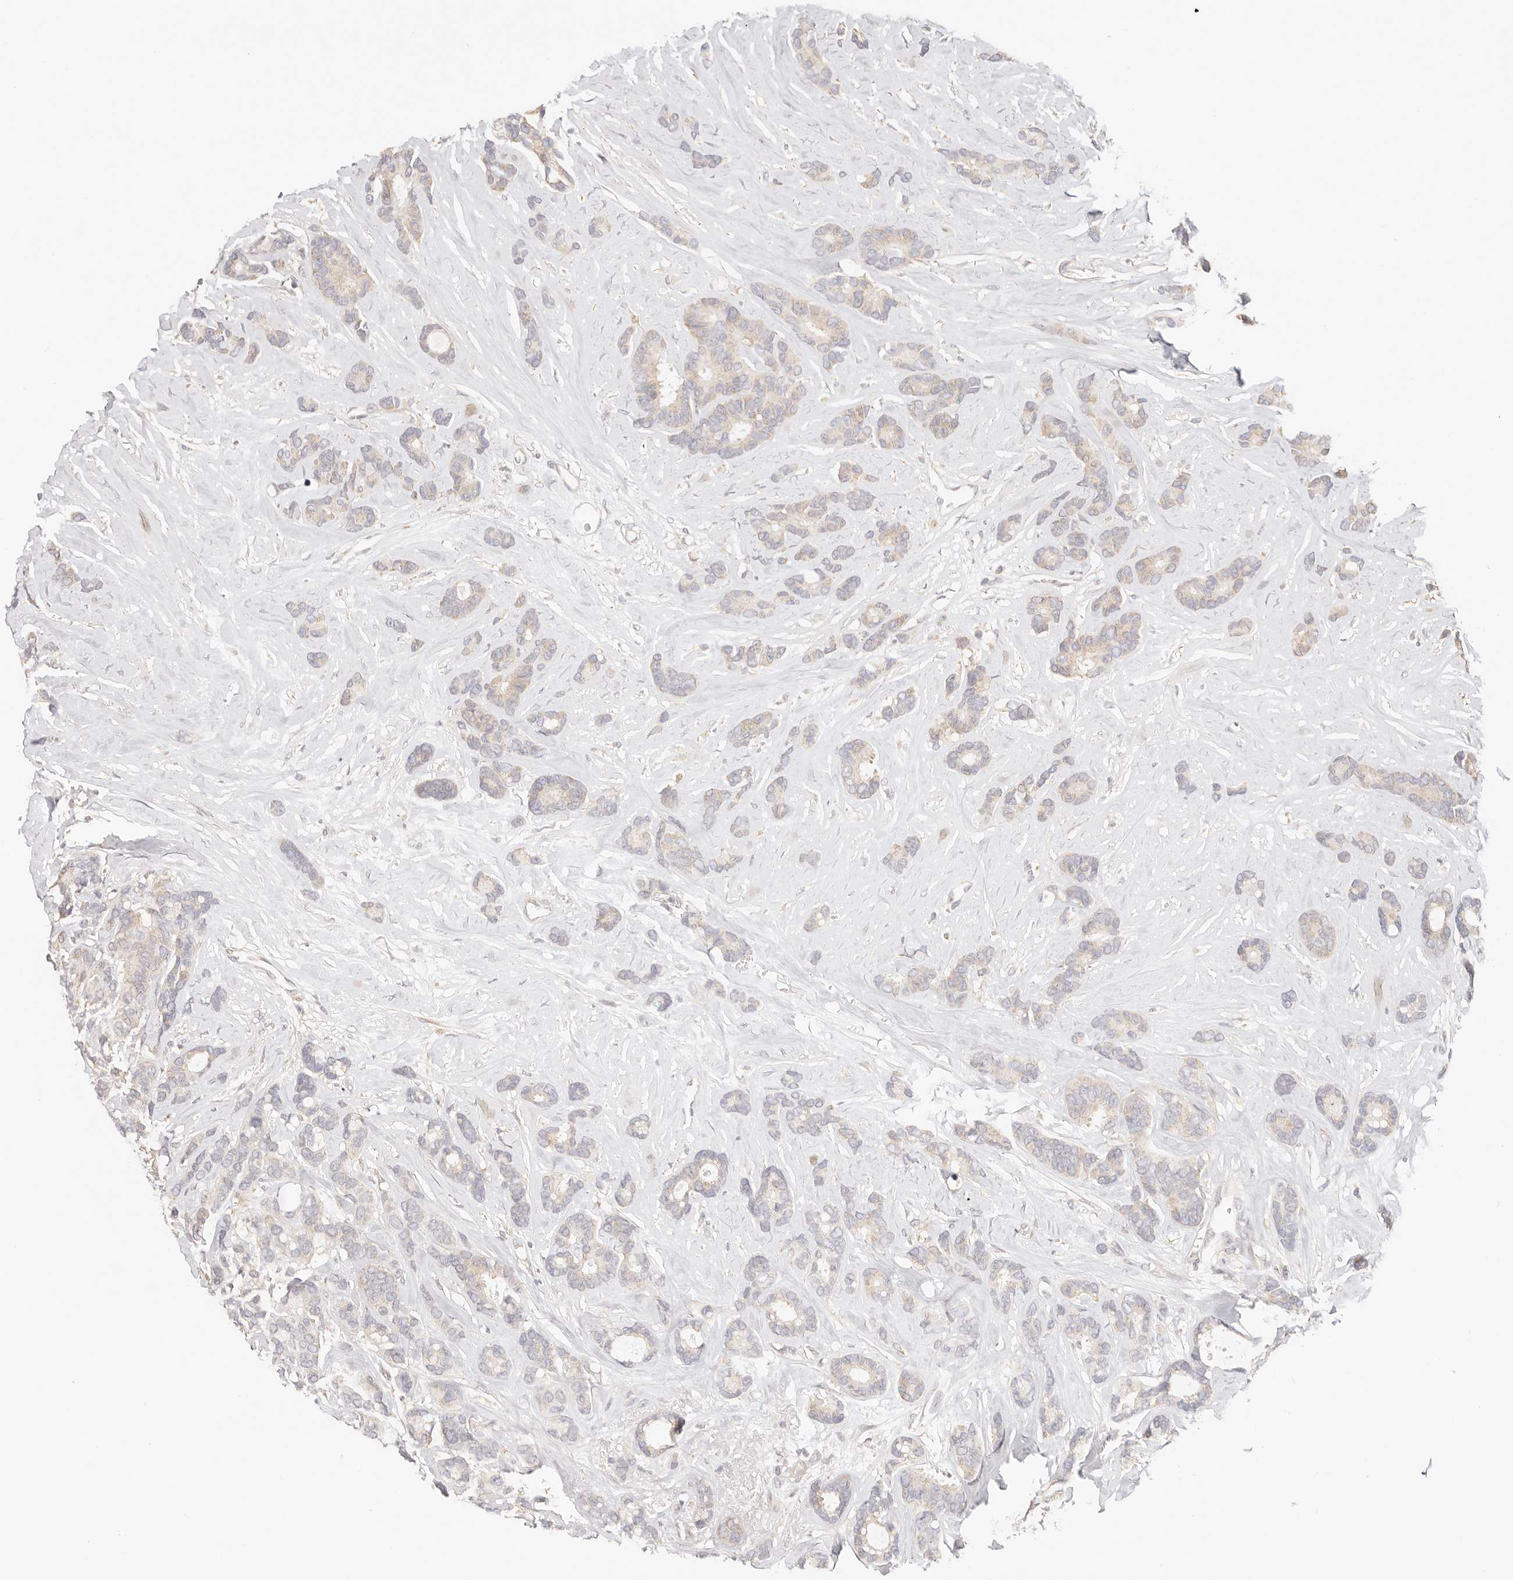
{"staining": {"intensity": "negative", "quantity": "none", "location": "none"}, "tissue": "breast cancer", "cell_type": "Tumor cells", "image_type": "cancer", "snomed": [{"axis": "morphology", "description": "Duct carcinoma"}, {"axis": "topography", "description": "Breast"}], "caption": "There is no significant expression in tumor cells of breast cancer. Nuclei are stained in blue.", "gene": "KCMF1", "patient": {"sex": "female", "age": 87}}